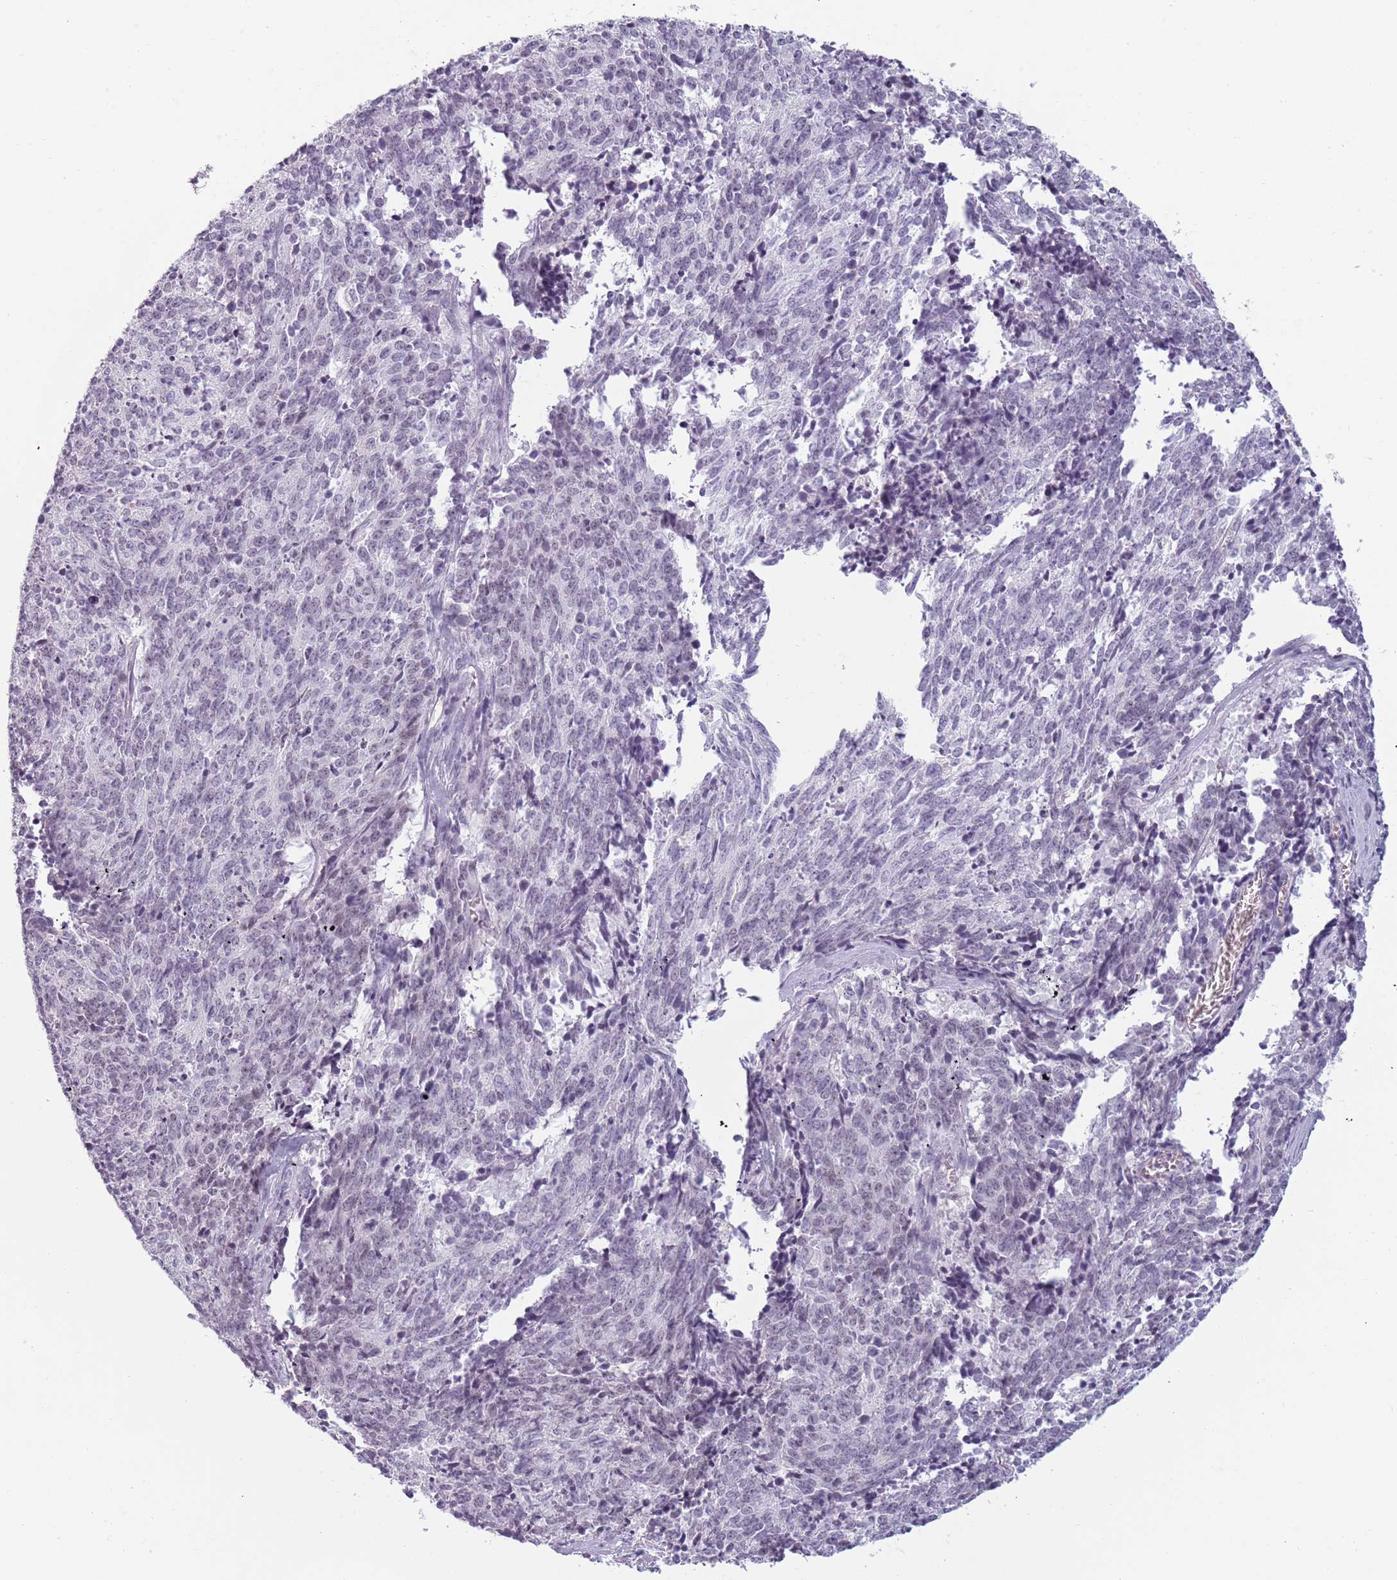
{"staining": {"intensity": "negative", "quantity": "none", "location": "none"}, "tissue": "cervical cancer", "cell_type": "Tumor cells", "image_type": "cancer", "snomed": [{"axis": "morphology", "description": "Squamous cell carcinoma, NOS"}, {"axis": "topography", "description": "Cervix"}], "caption": "Immunohistochemistry micrograph of neoplastic tissue: squamous cell carcinoma (cervical) stained with DAB (3,3'-diaminobenzidine) displays no significant protein expression in tumor cells. (DAB (3,3'-diaminobenzidine) IHC visualized using brightfield microscopy, high magnification).", "gene": "PIEZO1", "patient": {"sex": "female", "age": 29}}